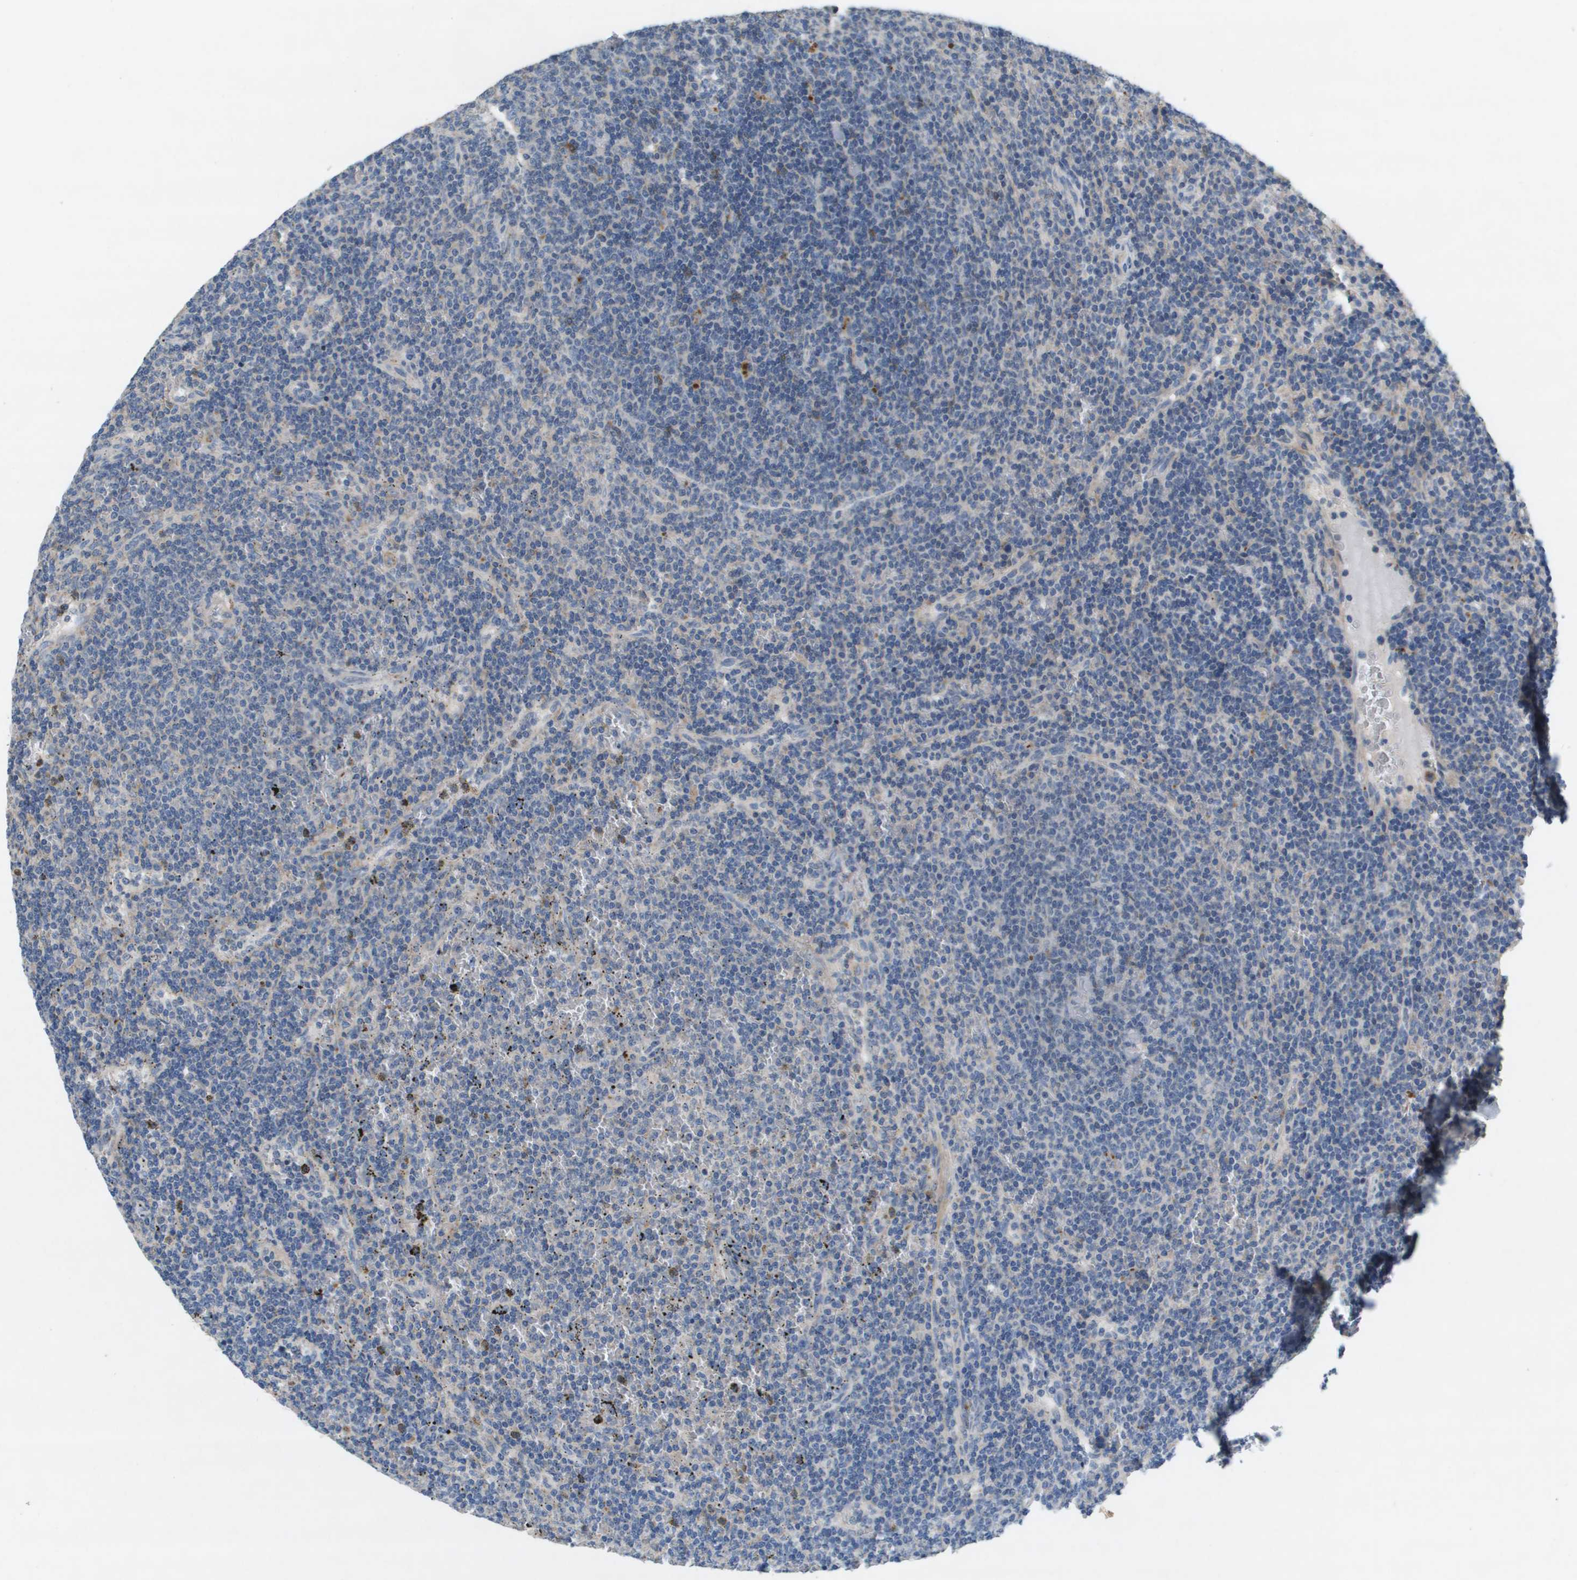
{"staining": {"intensity": "negative", "quantity": "none", "location": "none"}, "tissue": "lymphoma", "cell_type": "Tumor cells", "image_type": "cancer", "snomed": [{"axis": "morphology", "description": "Malignant lymphoma, non-Hodgkin's type, Low grade"}, {"axis": "topography", "description": "Spleen"}], "caption": "This is a histopathology image of IHC staining of low-grade malignant lymphoma, non-Hodgkin's type, which shows no positivity in tumor cells. (Immunohistochemistry (ihc), brightfield microscopy, high magnification).", "gene": "B3GNT5", "patient": {"sex": "female", "age": 50}}